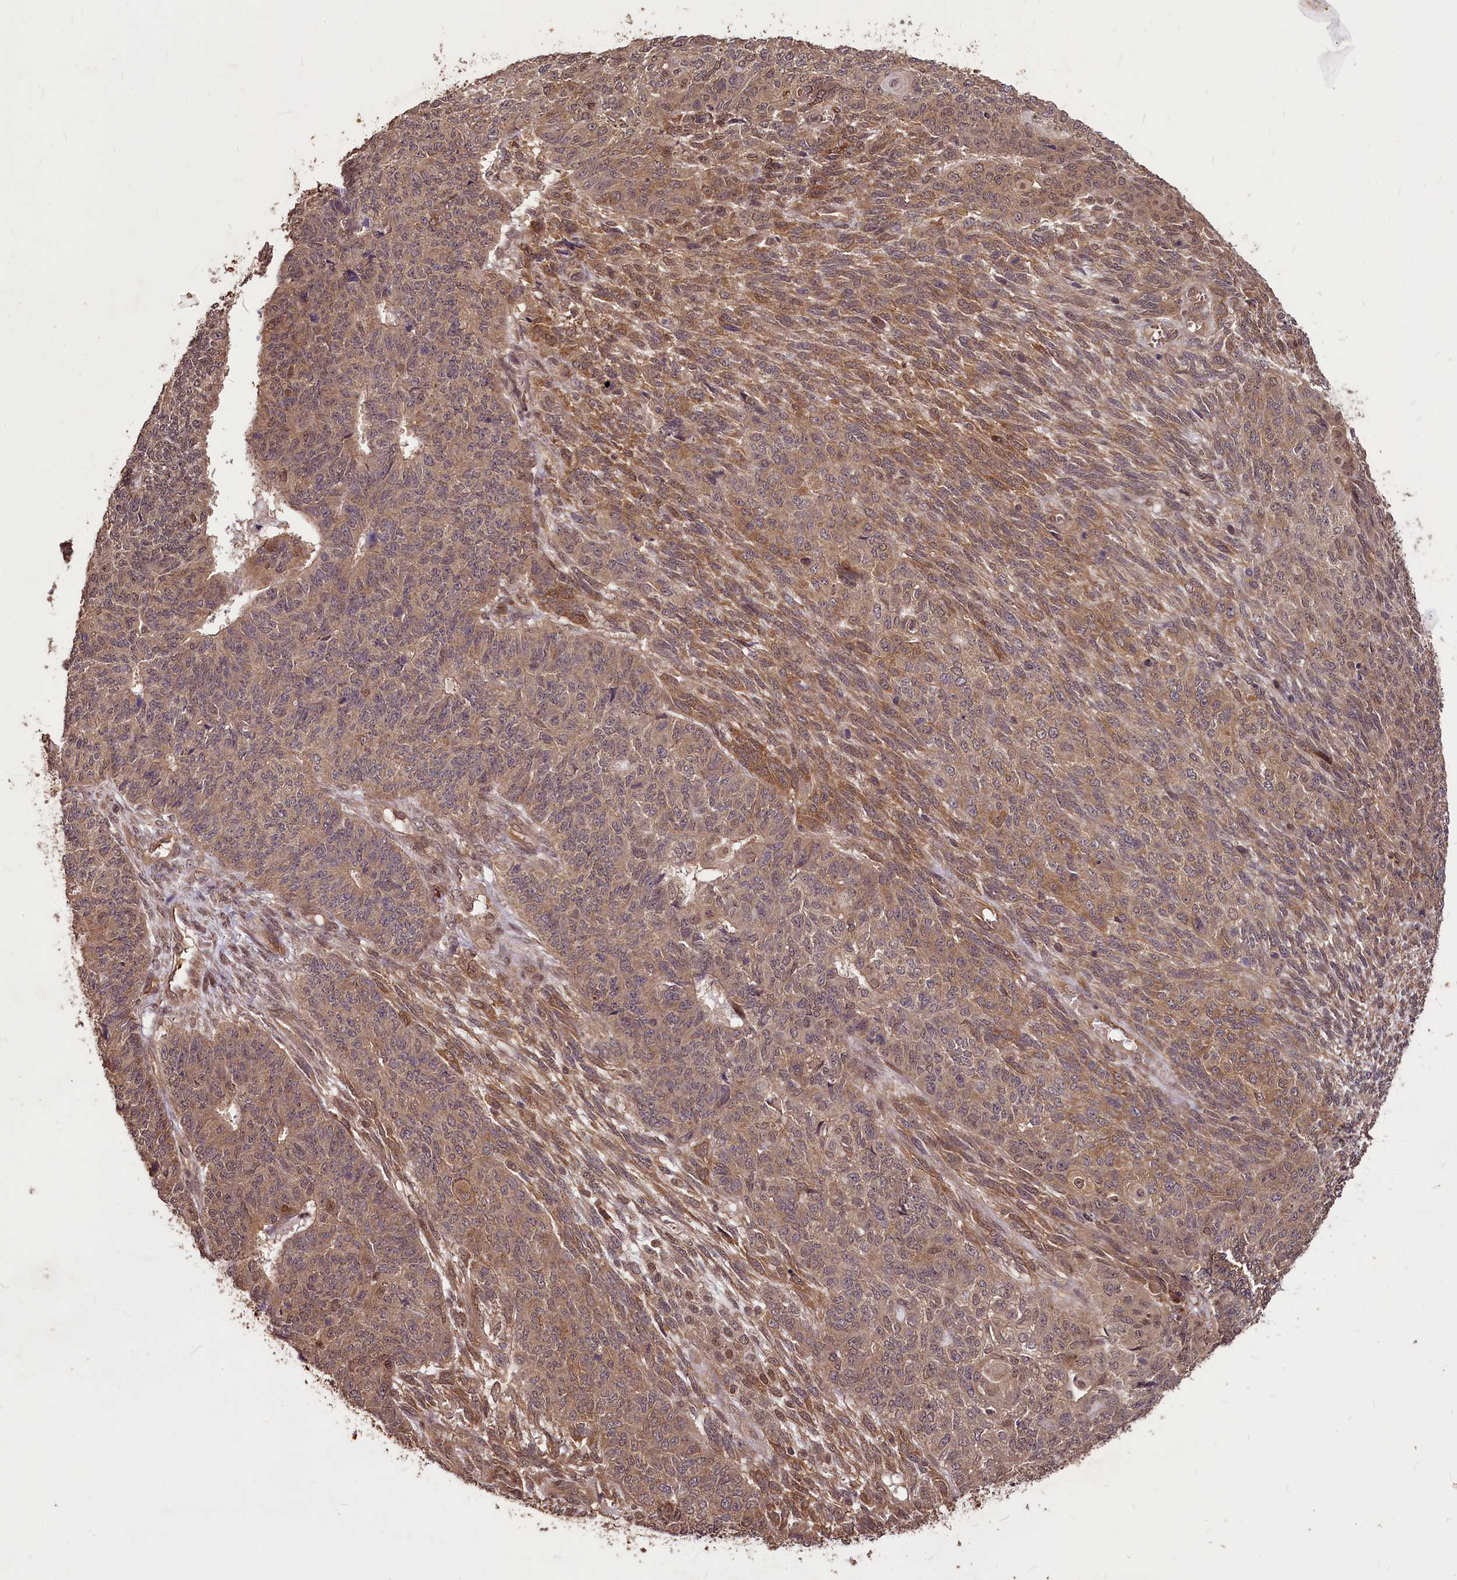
{"staining": {"intensity": "weak", "quantity": ">75%", "location": "cytoplasmic/membranous"}, "tissue": "endometrial cancer", "cell_type": "Tumor cells", "image_type": "cancer", "snomed": [{"axis": "morphology", "description": "Adenocarcinoma, NOS"}, {"axis": "topography", "description": "Endometrium"}], "caption": "Immunohistochemical staining of human adenocarcinoma (endometrial) shows low levels of weak cytoplasmic/membranous protein positivity in approximately >75% of tumor cells.", "gene": "VPS51", "patient": {"sex": "female", "age": 32}}